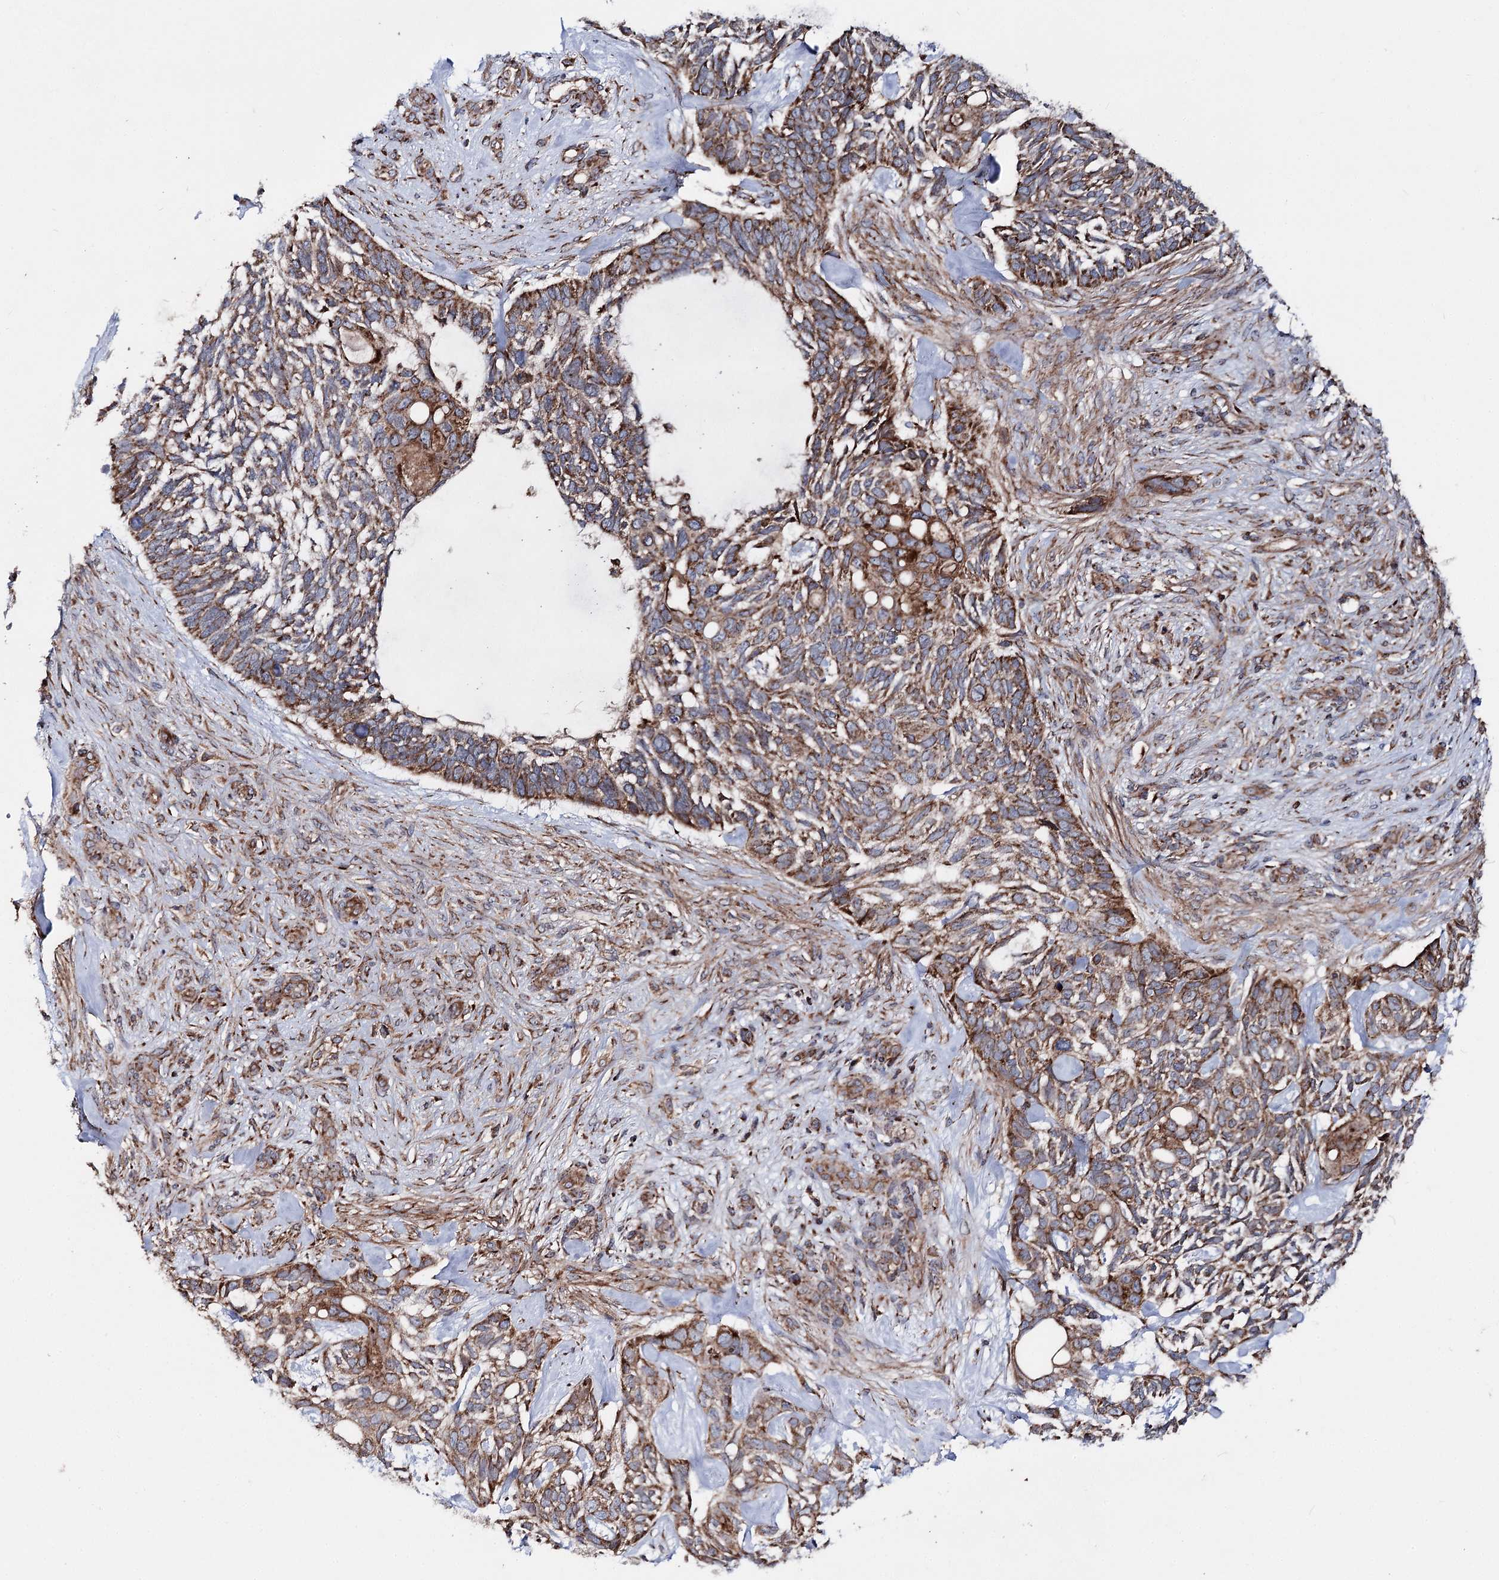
{"staining": {"intensity": "moderate", "quantity": ">75%", "location": "cytoplasmic/membranous"}, "tissue": "skin cancer", "cell_type": "Tumor cells", "image_type": "cancer", "snomed": [{"axis": "morphology", "description": "Basal cell carcinoma"}, {"axis": "topography", "description": "Skin"}], "caption": "Skin cancer (basal cell carcinoma) stained with DAB immunohistochemistry (IHC) displays medium levels of moderate cytoplasmic/membranous expression in about >75% of tumor cells.", "gene": "MSANTD2", "patient": {"sex": "male", "age": 88}}